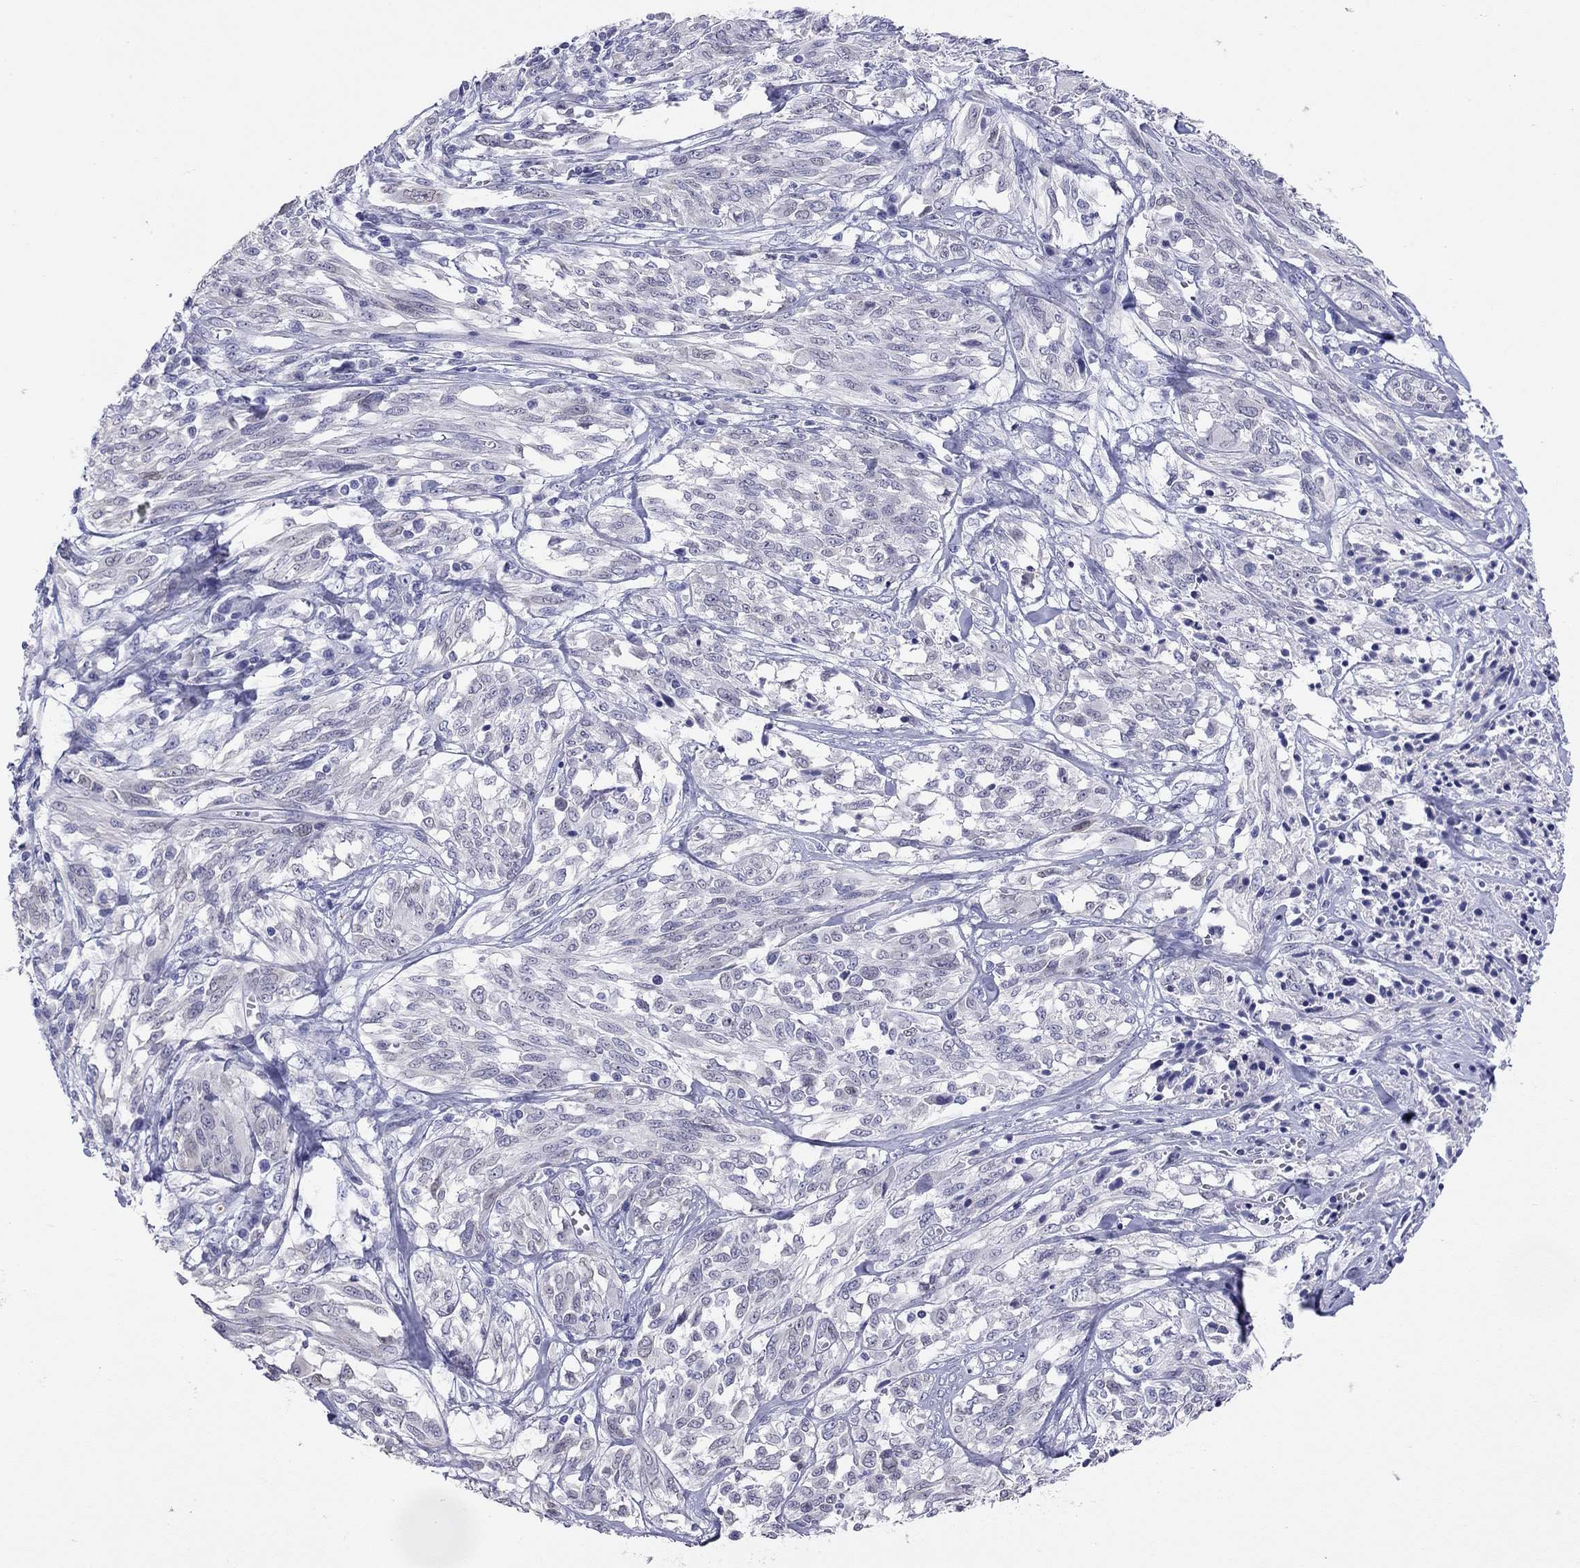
{"staining": {"intensity": "negative", "quantity": "none", "location": "none"}, "tissue": "melanoma", "cell_type": "Tumor cells", "image_type": "cancer", "snomed": [{"axis": "morphology", "description": "Malignant melanoma, NOS"}, {"axis": "topography", "description": "Skin"}], "caption": "A micrograph of melanoma stained for a protein shows no brown staining in tumor cells.", "gene": "ARMC12", "patient": {"sex": "female", "age": 91}}